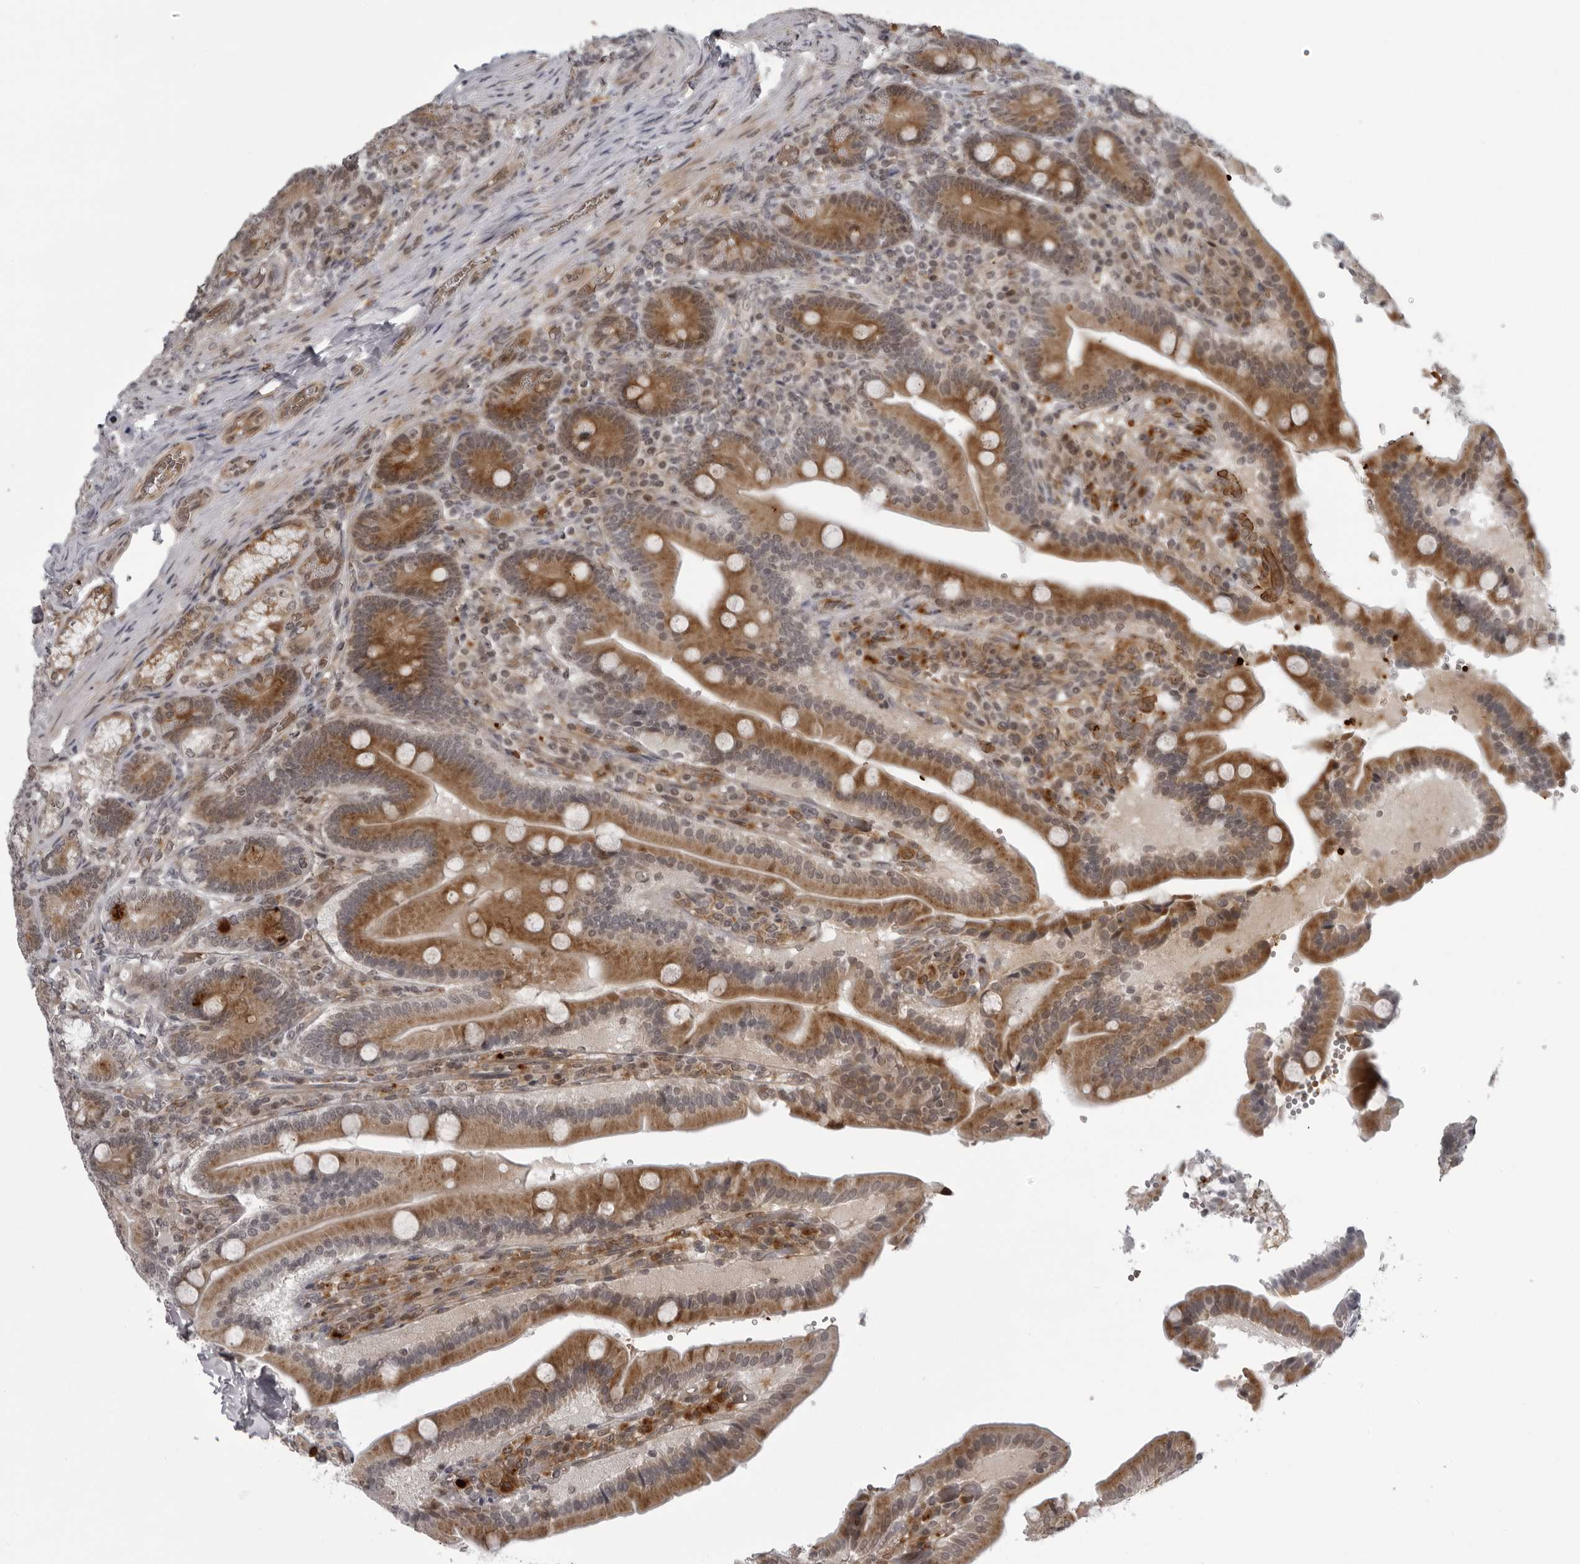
{"staining": {"intensity": "strong", "quantity": "25%-75%", "location": "cytoplasmic/membranous"}, "tissue": "duodenum", "cell_type": "Glandular cells", "image_type": "normal", "snomed": [{"axis": "morphology", "description": "Normal tissue, NOS"}, {"axis": "topography", "description": "Duodenum"}], "caption": "IHC micrograph of unremarkable duodenum: human duodenum stained using immunohistochemistry reveals high levels of strong protein expression localized specifically in the cytoplasmic/membranous of glandular cells, appearing as a cytoplasmic/membranous brown color.", "gene": "THOP1", "patient": {"sex": "female", "age": 62}}